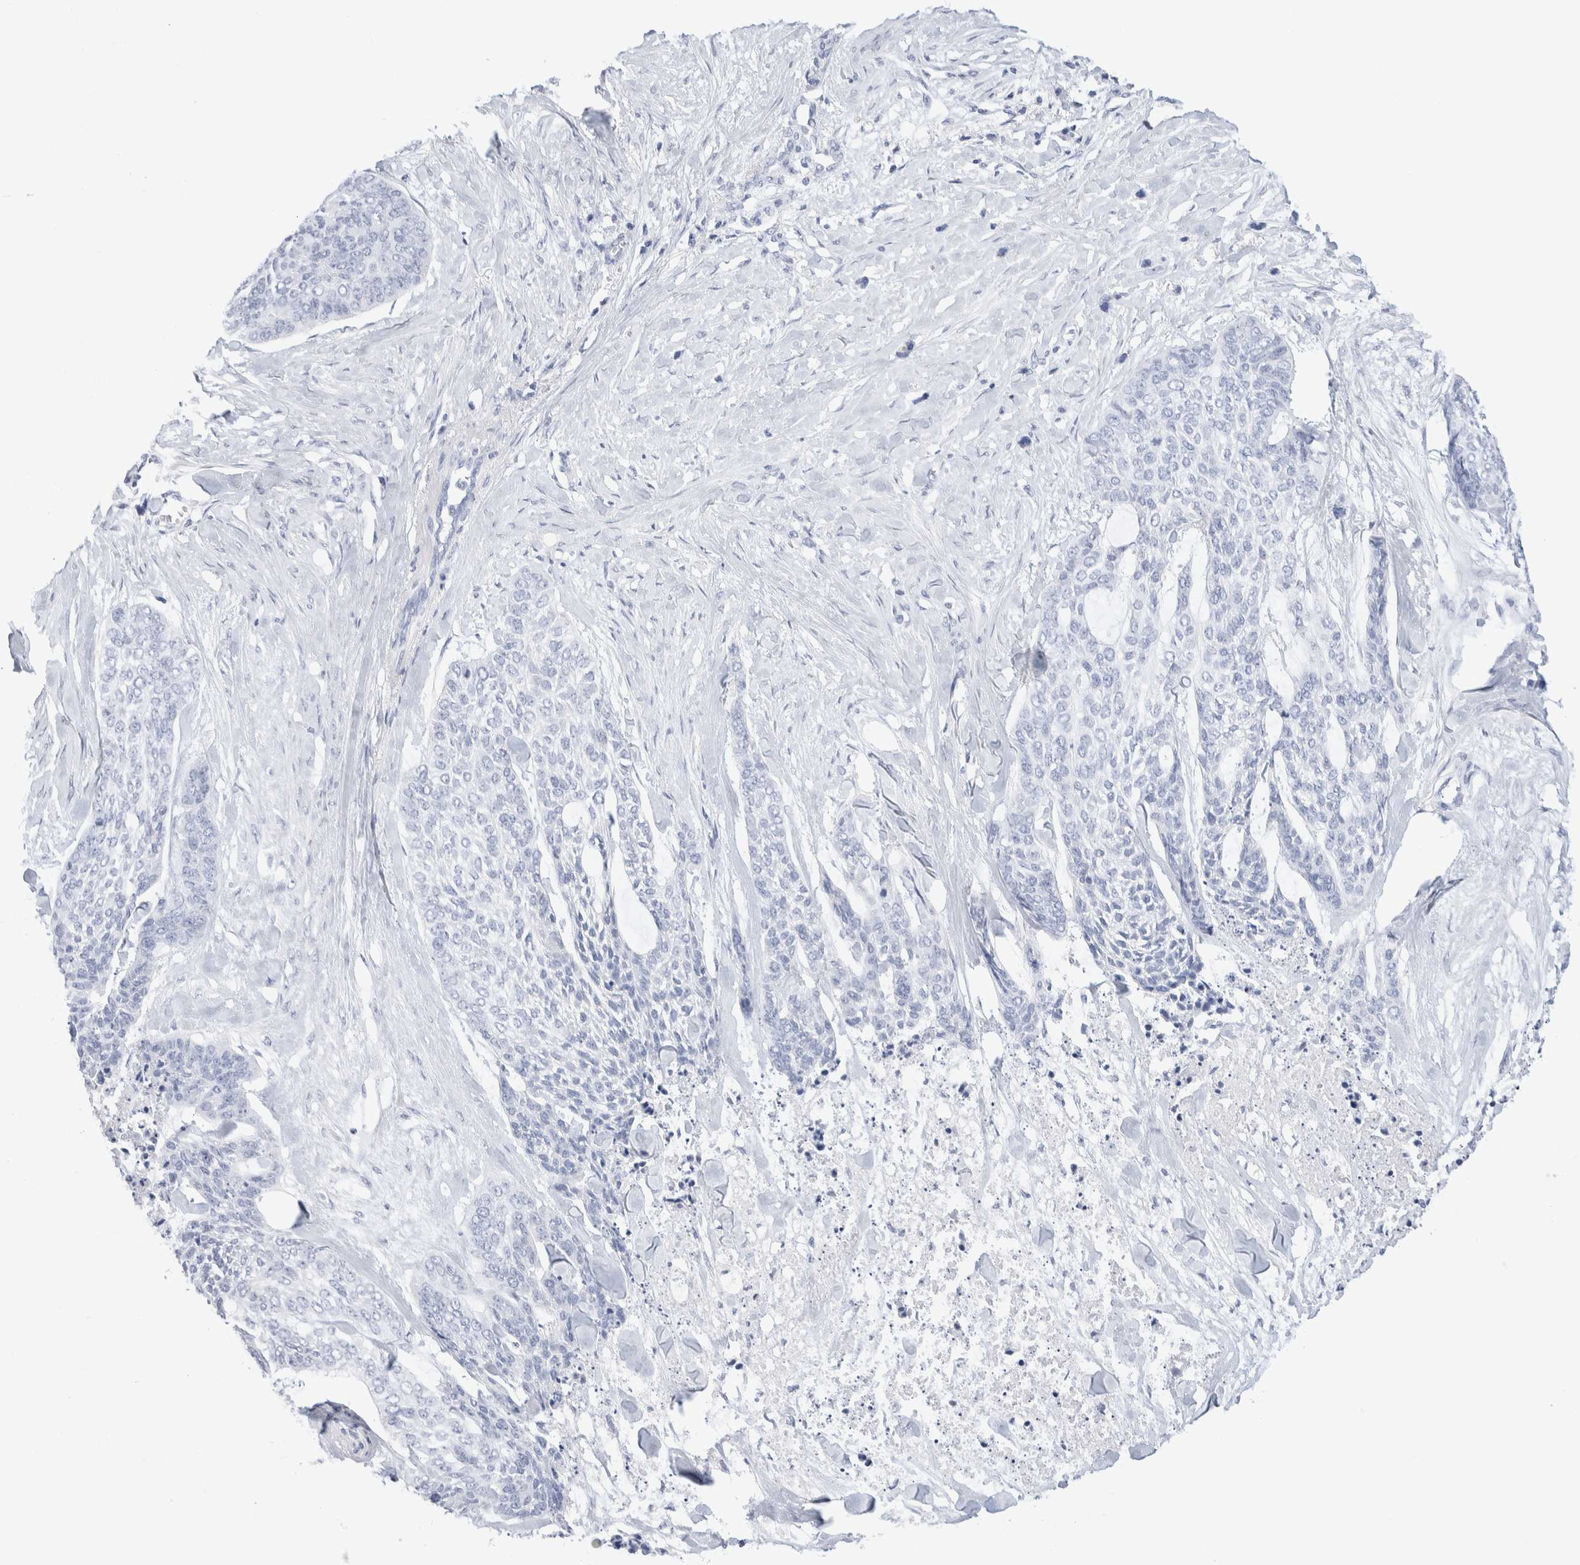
{"staining": {"intensity": "negative", "quantity": "none", "location": "none"}, "tissue": "skin cancer", "cell_type": "Tumor cells", "image_type": "cancer", "snomed": [{"axis": "morphology", "description": "Basal cell carcinoma"}, {"axis": "topography", "description": "Skin"}], "caption": "This micrograph is of skin cancer stained with immunohistochemistry to label a protein in brown with the nuclei are counter-stained blue. There is no positivity in tumor cells.", "gene": "GDA", "patient": {"sex": "female", "age": 64}}